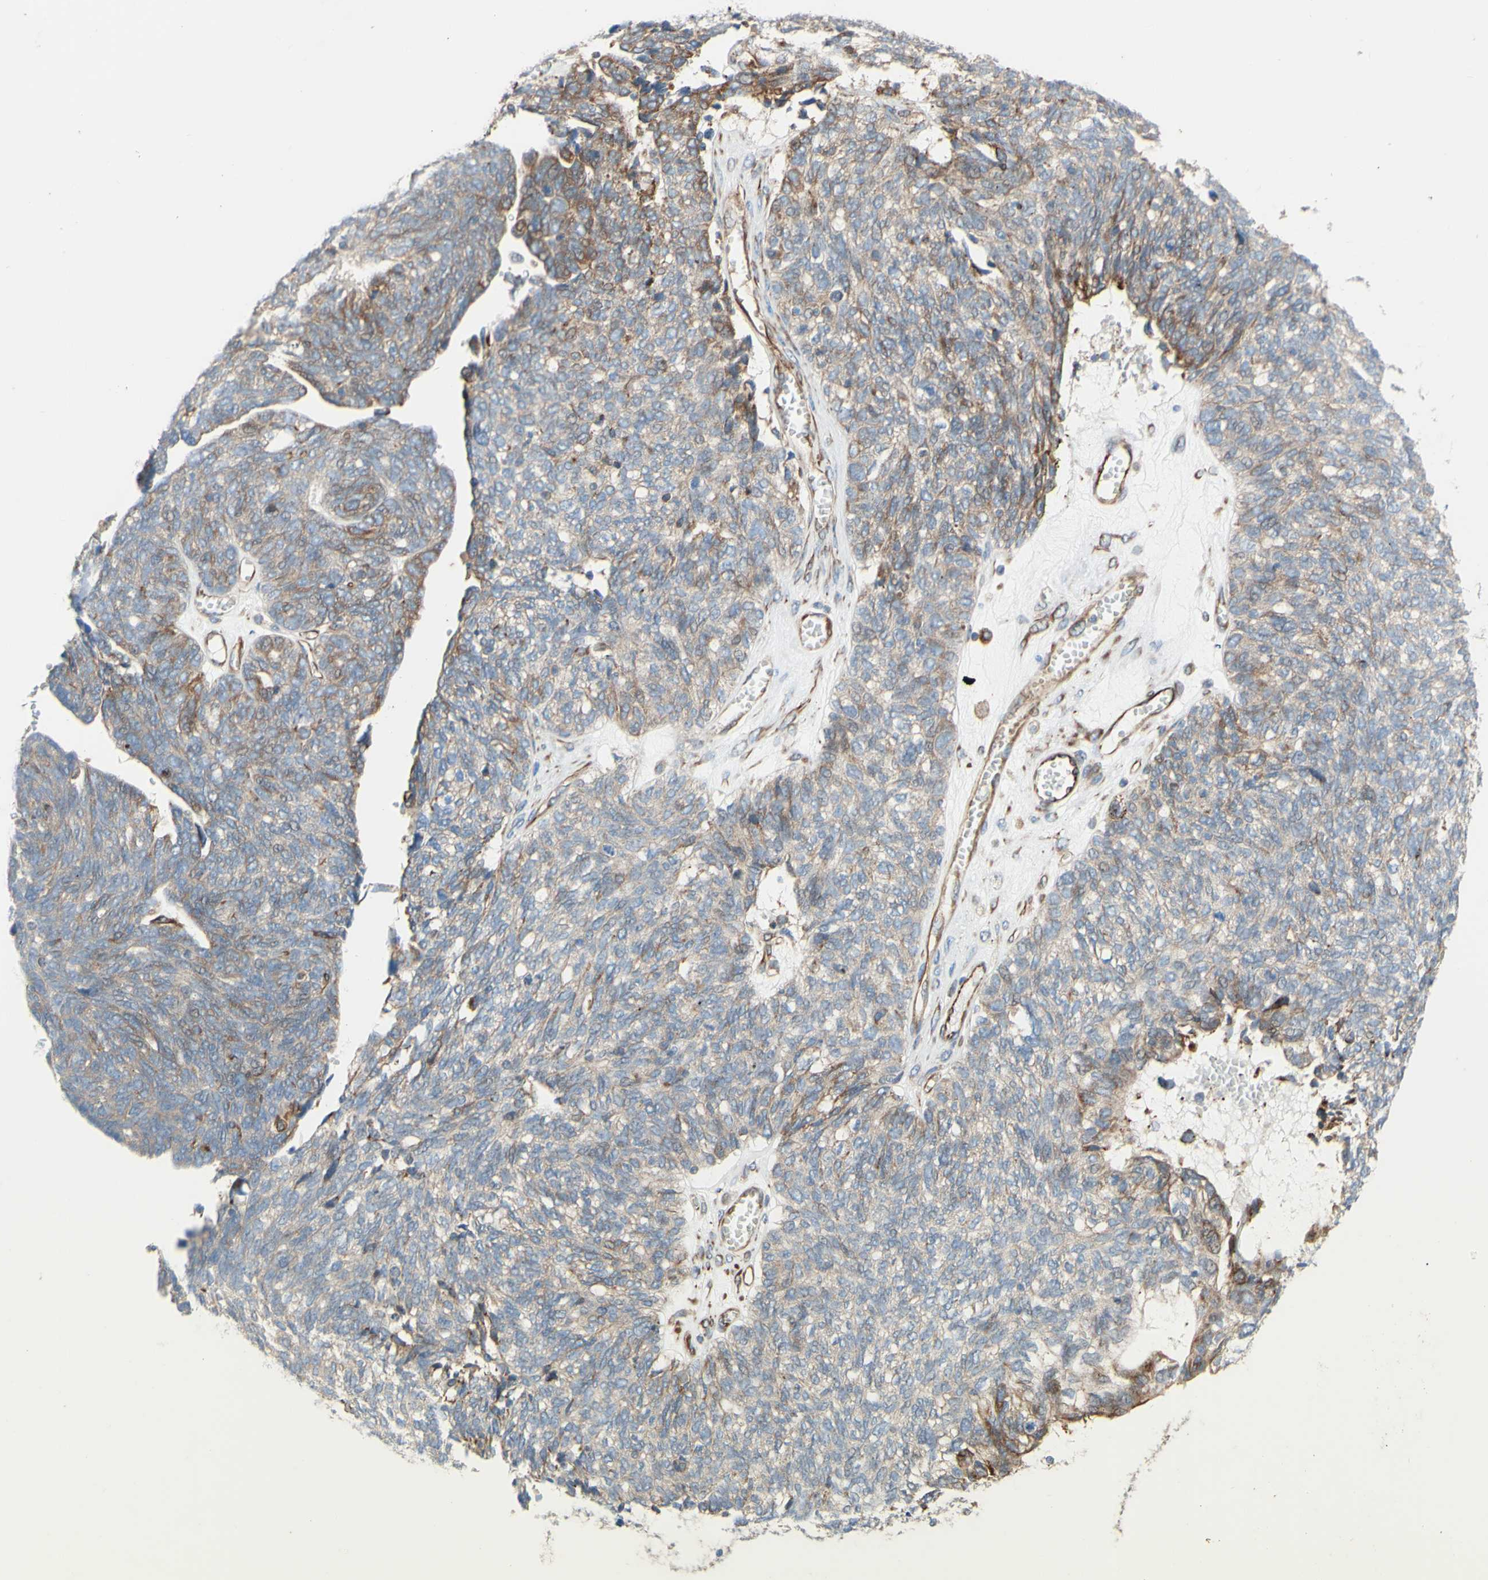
{"staining": {"intensity": "weak", "quantity": ">75%", "location": "cytoplasmic/membranous"}, "tissue": "ovarian cancer", "cell_type": "Tumor cells", "image_type": "cancer", "snomed": [{"axis": "morphology", "description": "Cystadenocarcinoma, serous, NOS"}, {"axis": "topography", "description": "Ovary"}], "caption": "Brown immunohistochemical staining in human ovarian cancer (serous cystadenocarcinoma) displays weak cytoplasmic/membranous staining in approximately >75% of tumor cells.", "gene": "C1orf43", "patient": {"sex": "female", "age": 79}}